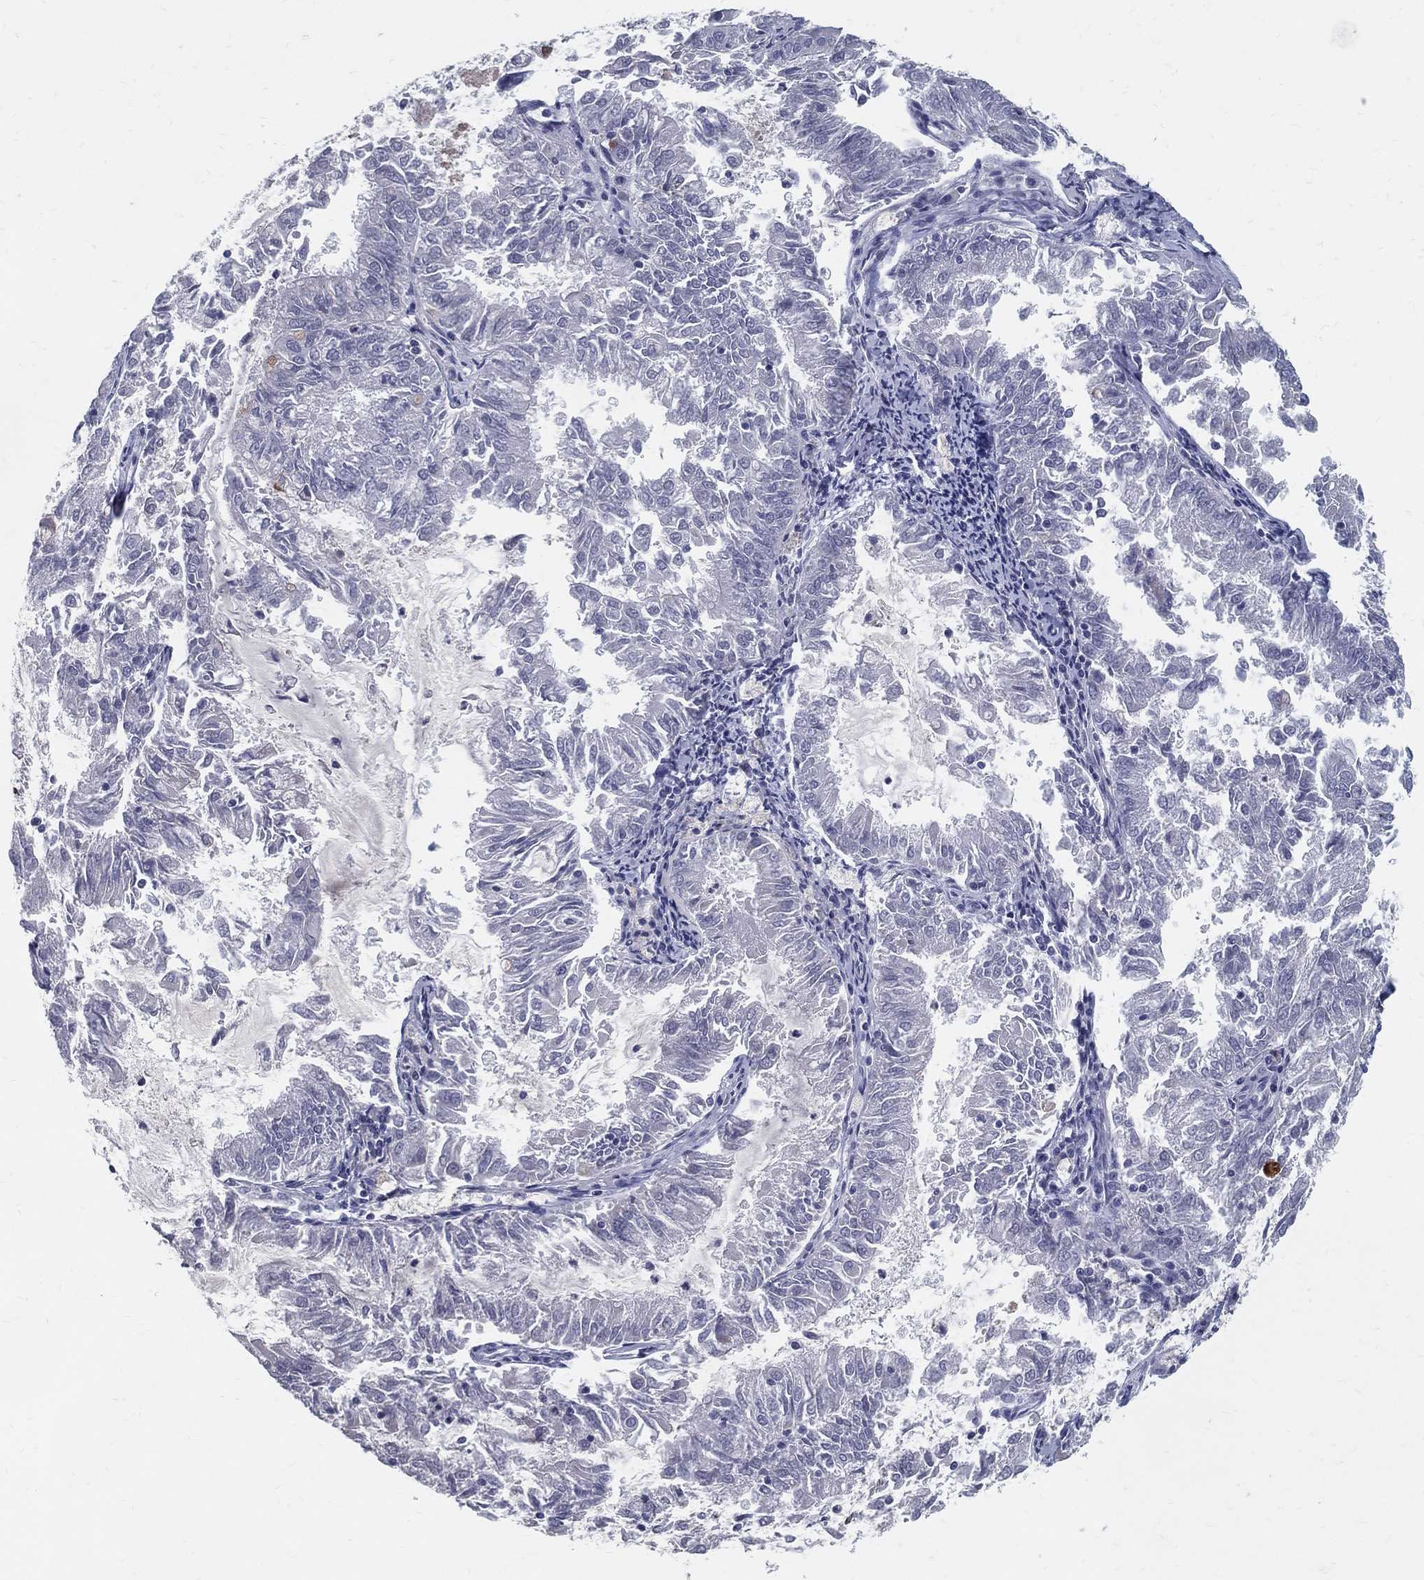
{"staining": {"intensity": "negative", "quantity": "none", "location": "none"}, "tissue": "endometrial cancer", "cell_type": "Tumor cells", "image_type": "cancer", "snomed": [{"axis": "morphology", "description": "Adenocarcinoma, NOS"}, {"axis": "topography", "description": "Endometrium"}], "caption": "DAB (3,3'-diaminobenzidine) immunohistochemical staining of human endometrial cancer (adenocarcinoma) shows no significant expression in tumor cells.", "gene": "ACE2", "patient": {"sex": "female", "age": 57}}